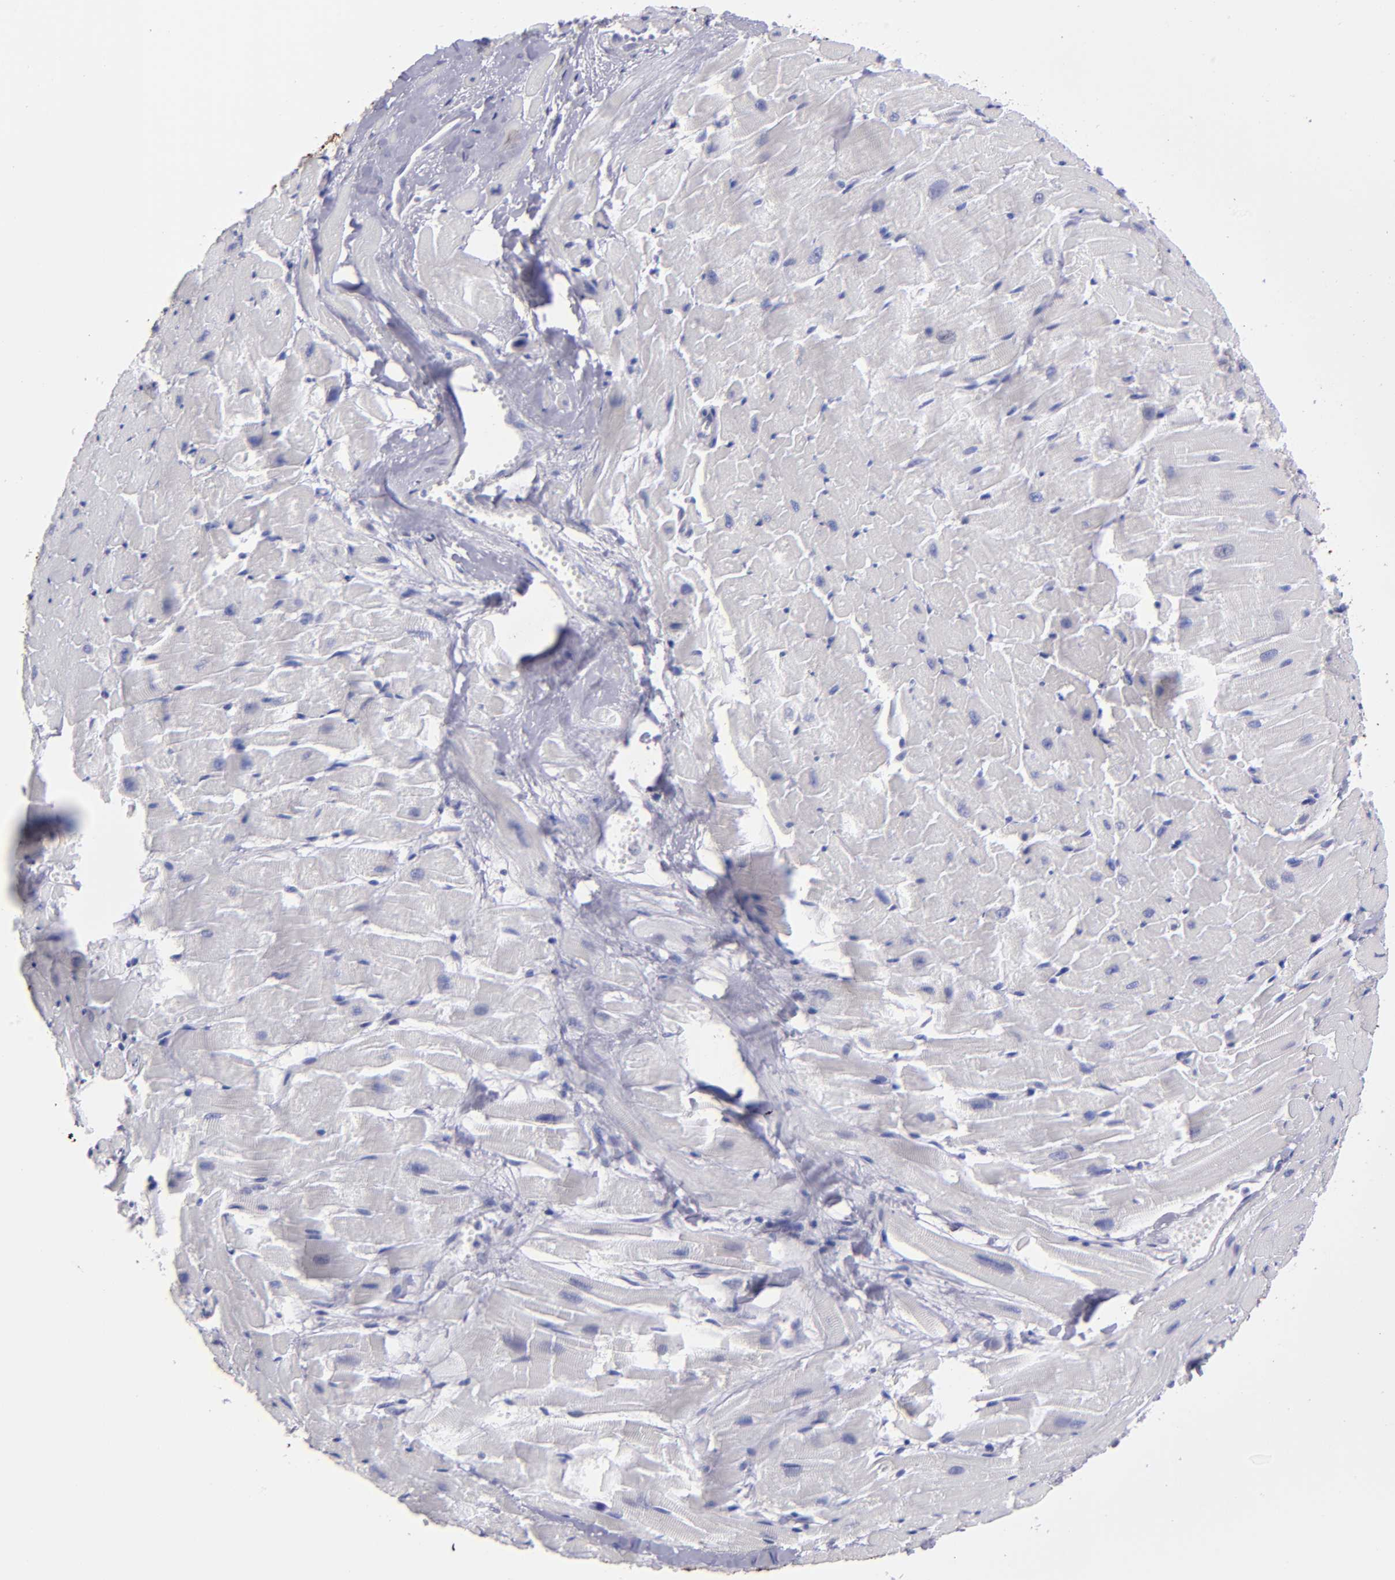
{"staining": {"intensity": "negative", "quantity": "none", "location": "none"}, "tissue": "heart muscle", "cell_type": "Cardiomyocytes", "image_type": "normal", "snomed": [{"axis": "morphology", "description": "Normal tissue, NOS"}, {"axis": "topography", "description": "Heart"}], "caption": "Immunohistochemistry of benign heart muscle shows no staining in cardiomyocytes.", "gene": "TG", "patient": {"sex": "female", "age": 19}}